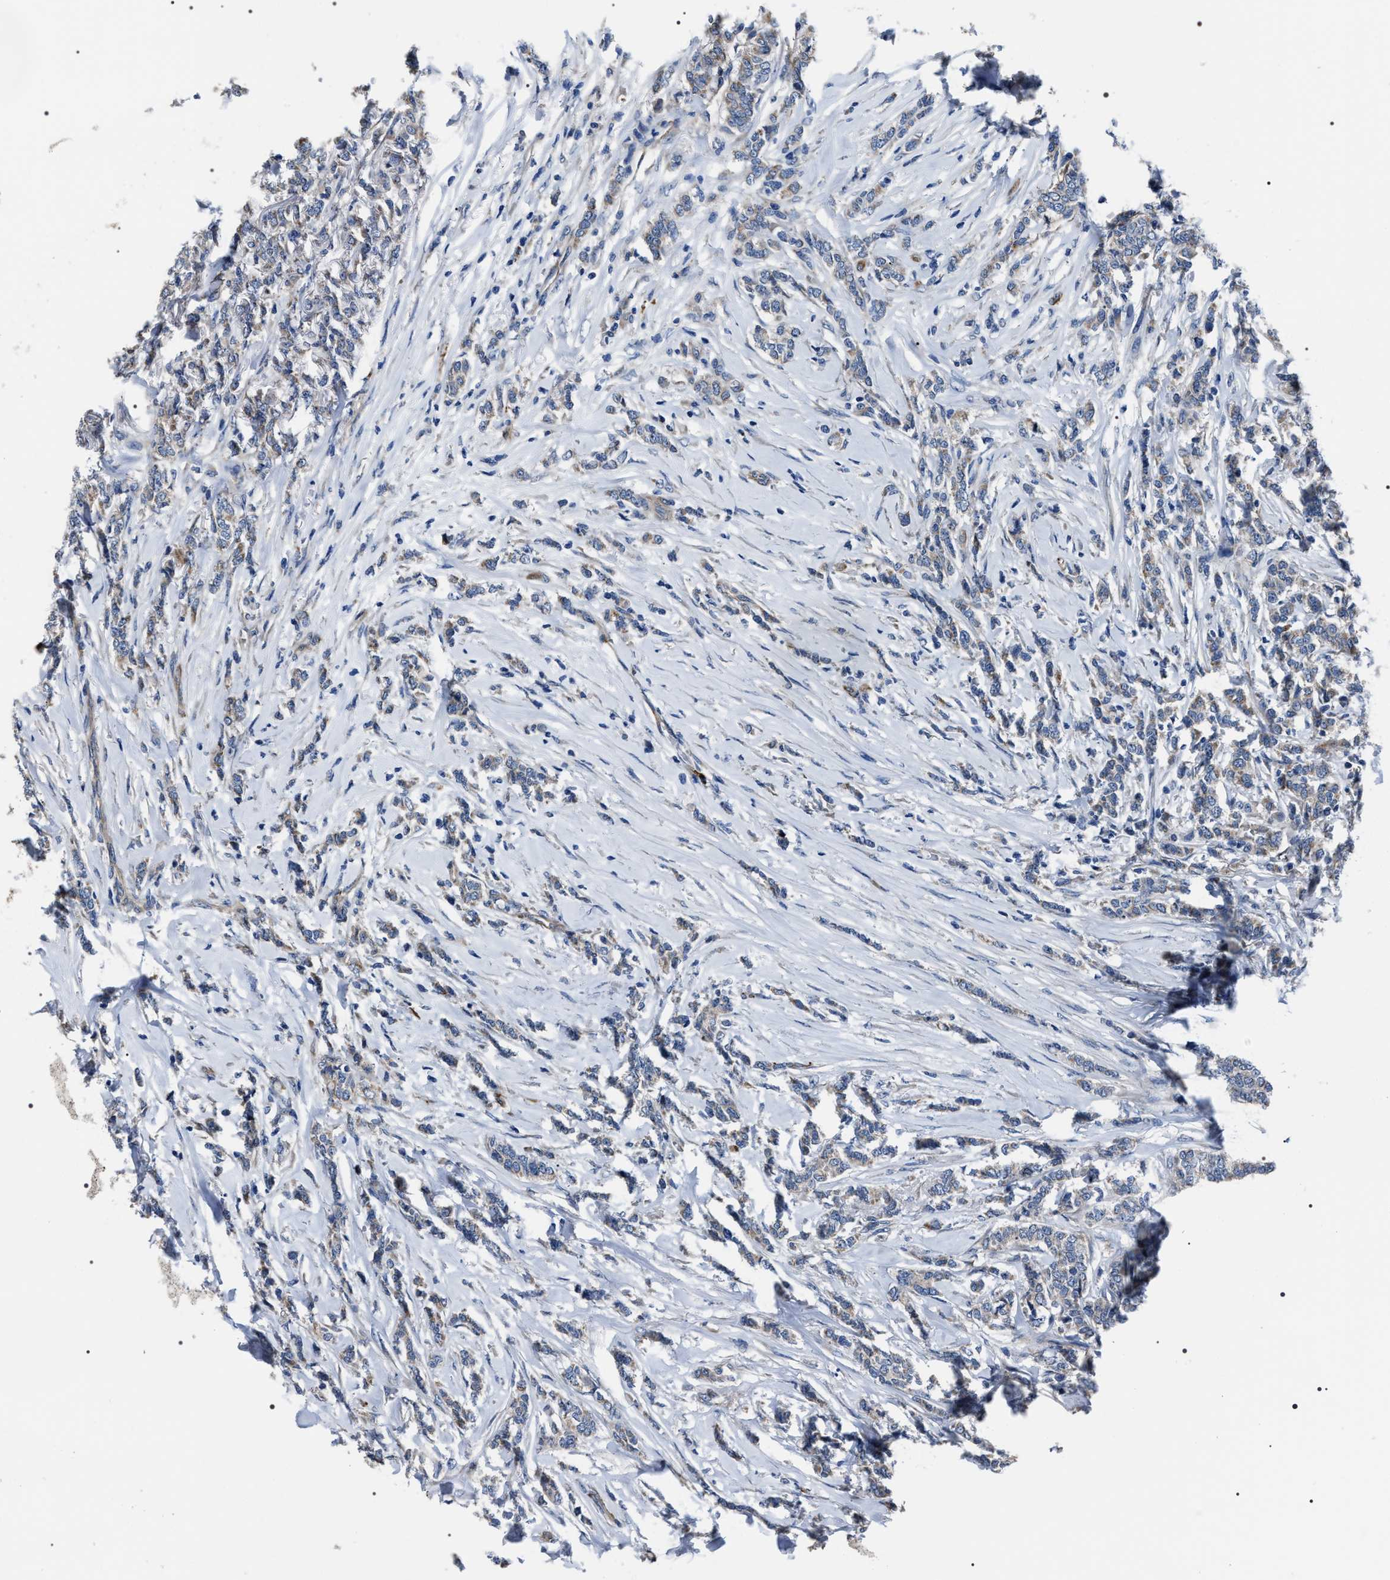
{"staining": {"intensity": "weak", "quantity": "<25%", "location": "cytoplasmic/membranous"}, "tissue": "breast cancer", "cell_type": "Tumor cells", "image_type": "cancer", "snomed": [{"axis": "morphology", "description": "Lobular carcinoma"}, {"axis": "topography", "description": "Skin"}, {"axis": "topography", "description": "Breast"}], "caption": "Tumor cells are negative for brown protein staining in lobular carcinoma (breast).", "gene": "PKD1L1", "patient": {"sex": "female", "age": 46}}